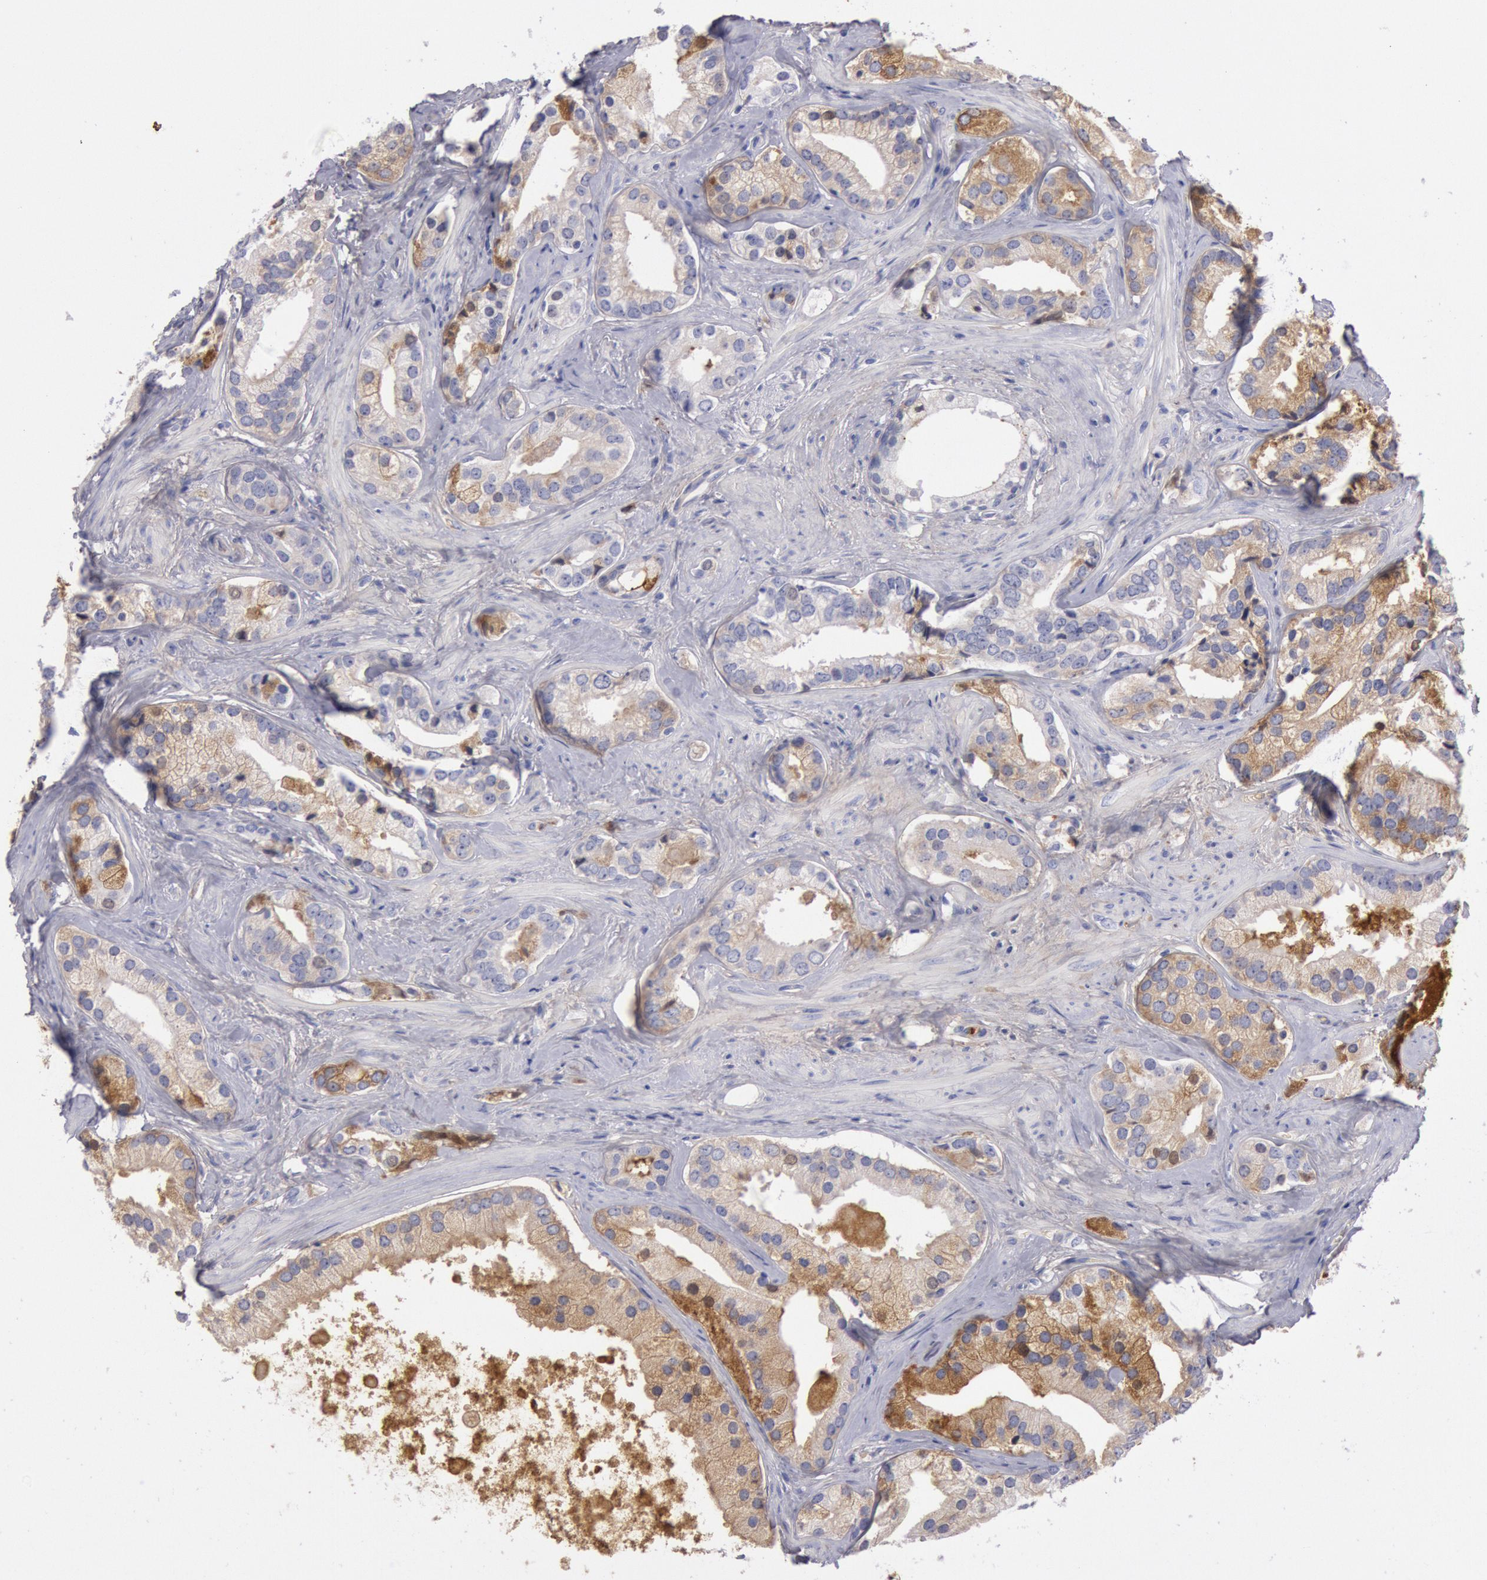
{"staining": {"intensity": "weak", "quantity": "25%-75%", "location": "cytoplasmic/membranous"}, "tissue": "prostate cancer", "cell_type": "Tumor cells", "image_type": "cancer", "snomed": [{"axis": "morphology", "description": "Adenocarcinoma, Medium grade"}, {"axis": "topography", "description": "Prostate"}], "caption": "Weak cytoplasmic/membranous expression for a protein is present in about 25%-75% of tumor cells of adenocarcinoma (medium-grade) (prostate) using immunohistochemistry.", "gene": "IGHA1", "patient": {"sex": "male", "age": 70}}